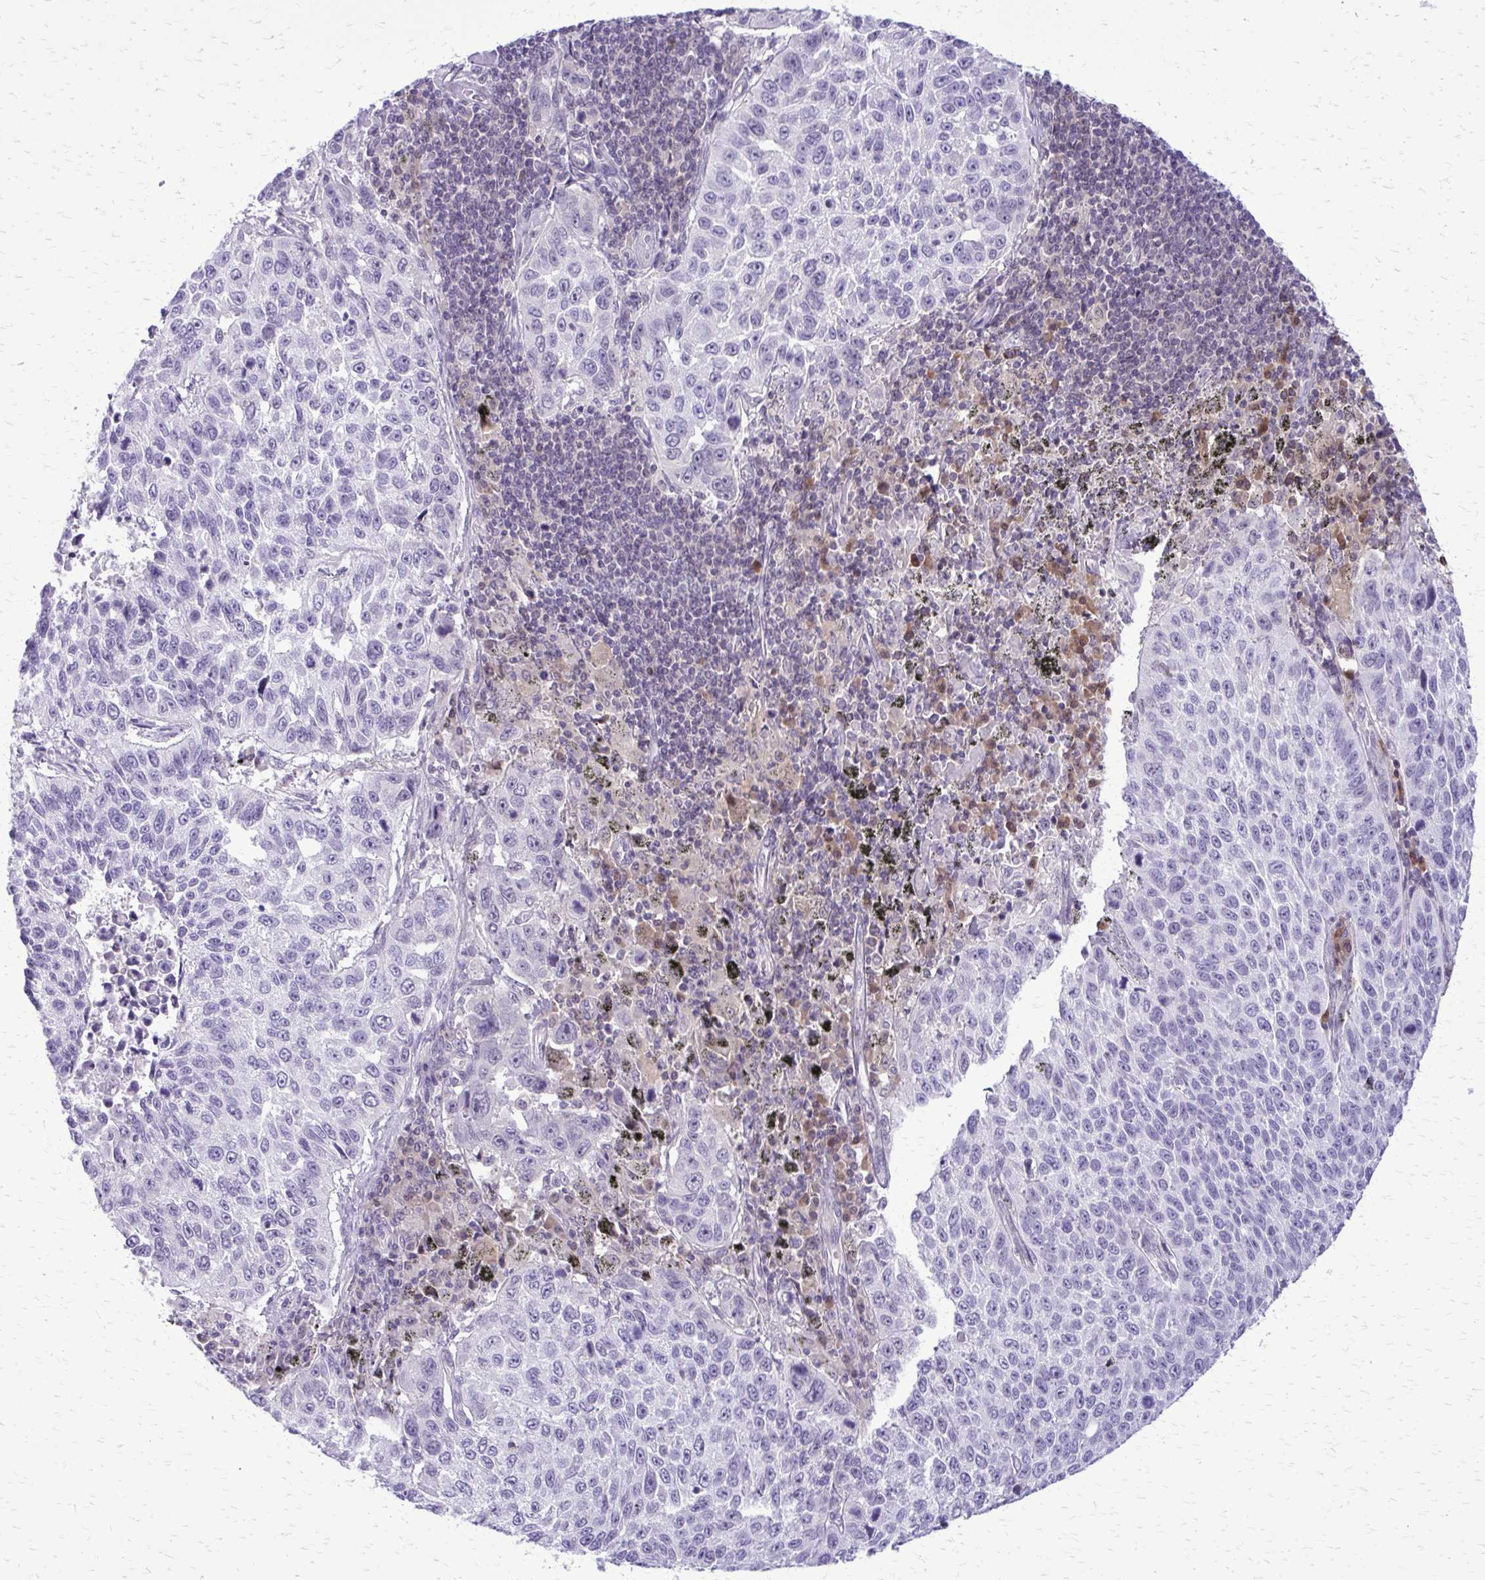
{"staining": {"intensity": "negative", "quantity": "none", "location": "none"}, "tissue": "lung cancer", "cell_type": "Tumor cells", "image_type": "cancer", "snomed": [{"axis": "morphology", "description": "Squamous cell carcinoma, NOS"}, {"axis": "topography", "description": "Lung"}], "caption": "IHC image of squamous cell carcinoma (lung) stained for a protein (brown), which exhibits no expression in tumor cells. (DAB IHC, high magnification).", "gene": "GLRX", "patient": {"sex": "male", "age": 62}}